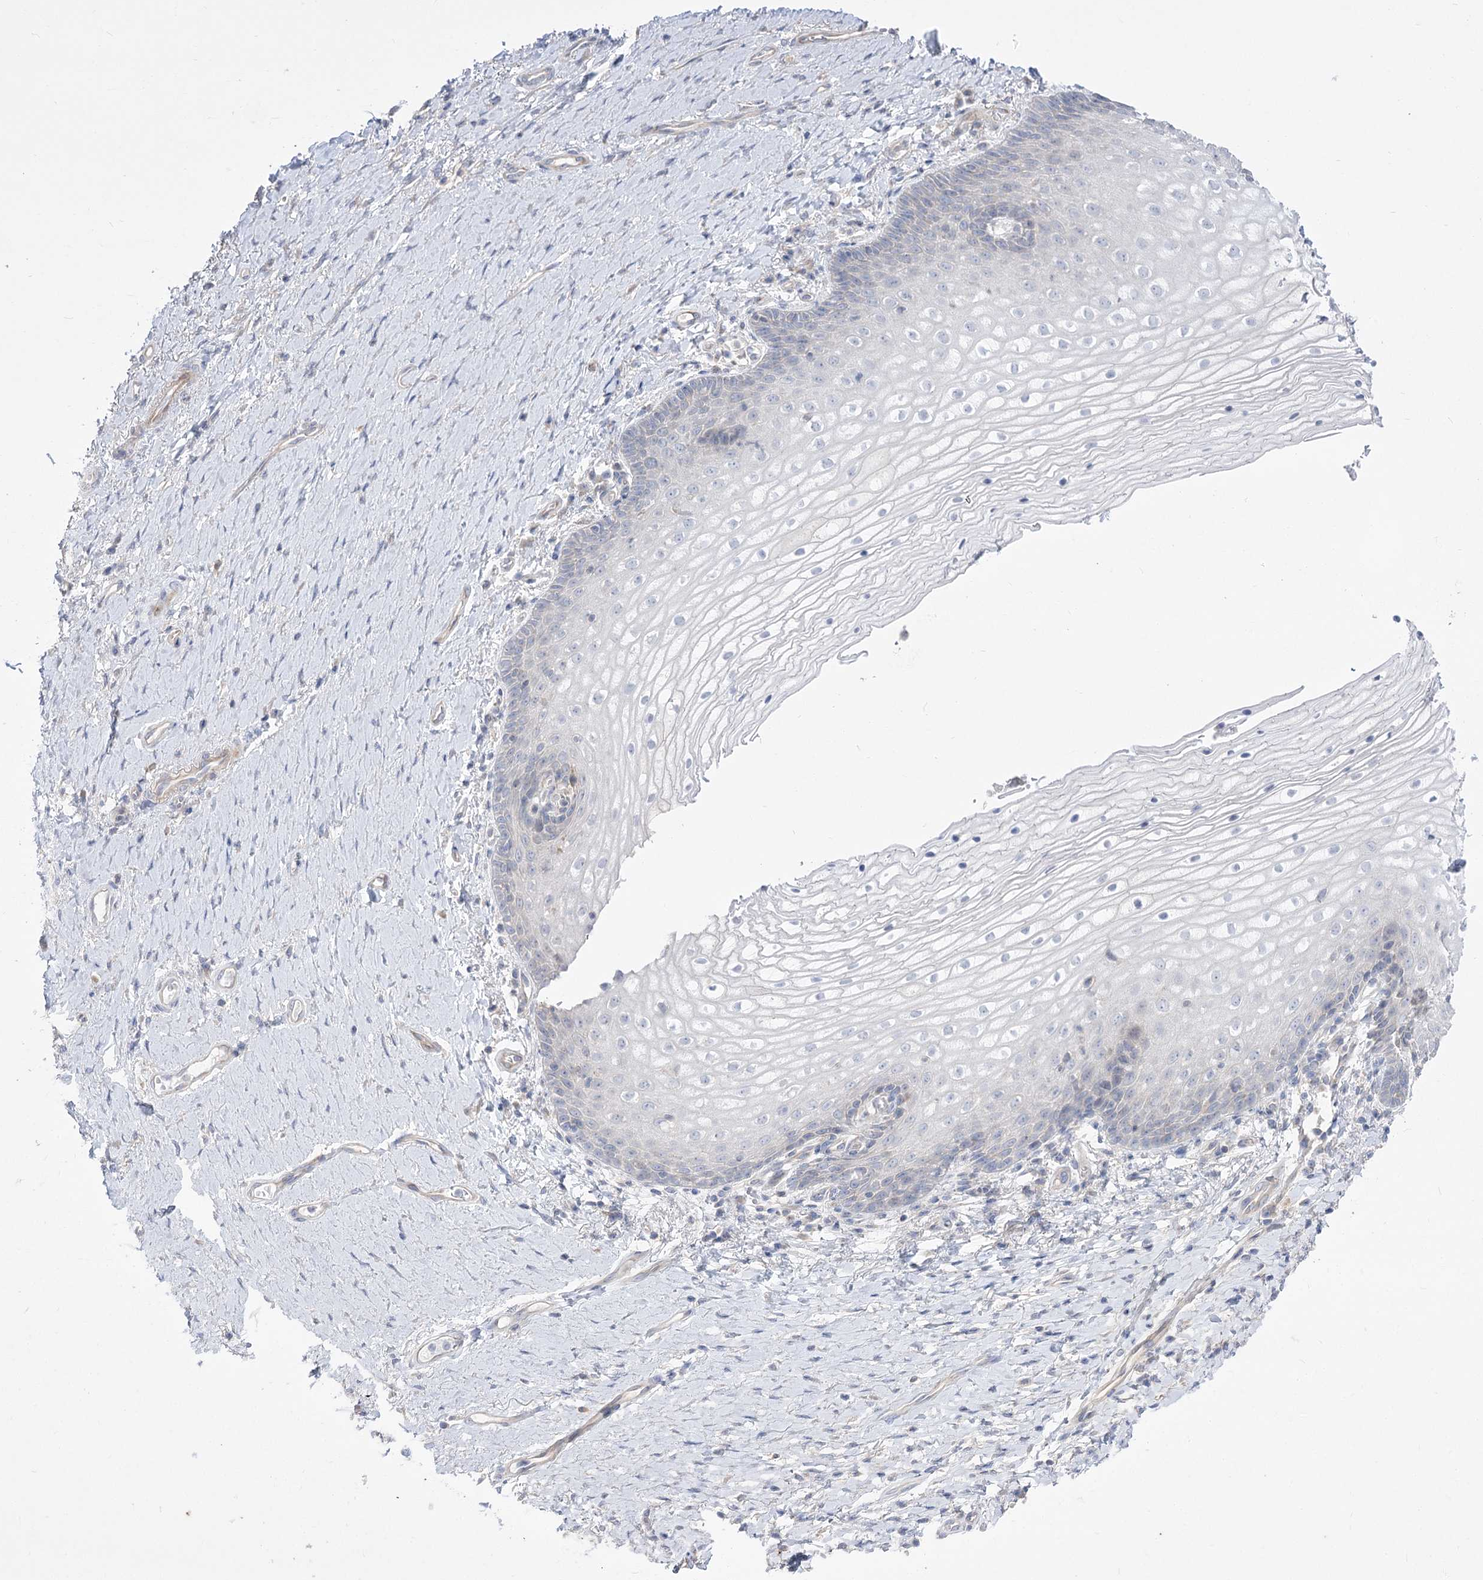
{"staining": {"intensity": "negative", "quantity": "none", "location": "none"}, "tissue": "vagina", "cell_type": "Squamous epithelial cells", "image_type": "normal", "snomed": [{"axis": "morphology", "description": "Normal tissue, NOS"}, {"axis": "topography", "description": "Vagina"}], "caption": "DAB immunohistochemical staining of normal vagina displays no significant staining in squamous epithelial cells.", "gene": "HELT", "patient": {"sex": "female", "age": 60}}